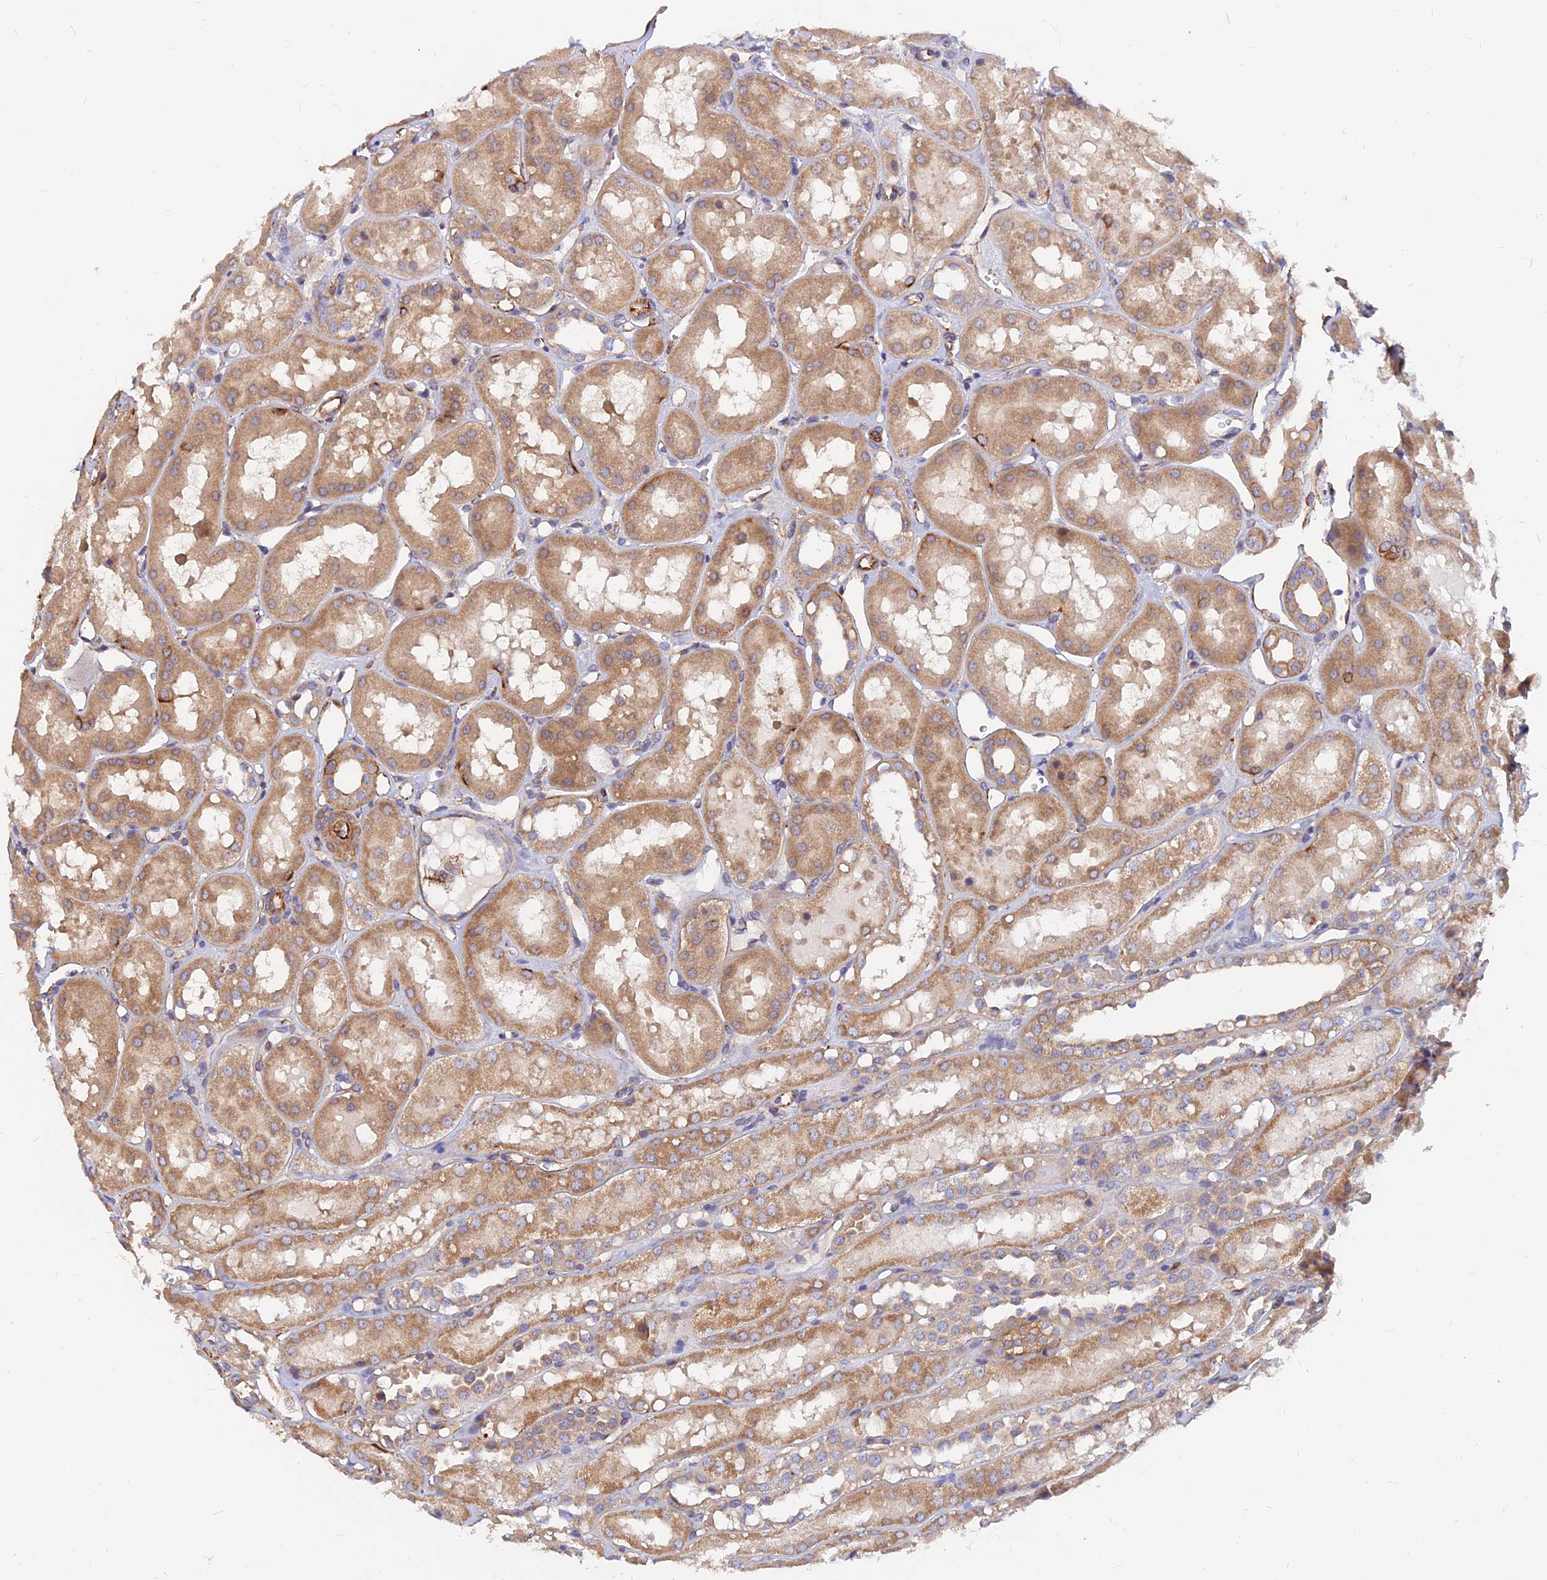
{"staining": {"intensity": "moderate", "quantity": "25%-75%", "location": "cytoplasmic/membranous"}, "tissue": "kidney", "cell_type": "Cells in glomeruli", "image_type": "normal", "snomed": [{"axis": "morphology", "description": "Normal tissue, NOS"}, {"axis": "topography", "description": "Kidney"}], "caption": "This is a histology image of immunohistochemistry staining of normal kidney, which shows moderate staining in the cytoplasmic/membranous of cells in glomeruli.", "gene": "CDK18", "patient": {"sex": "male", "age": 16}}